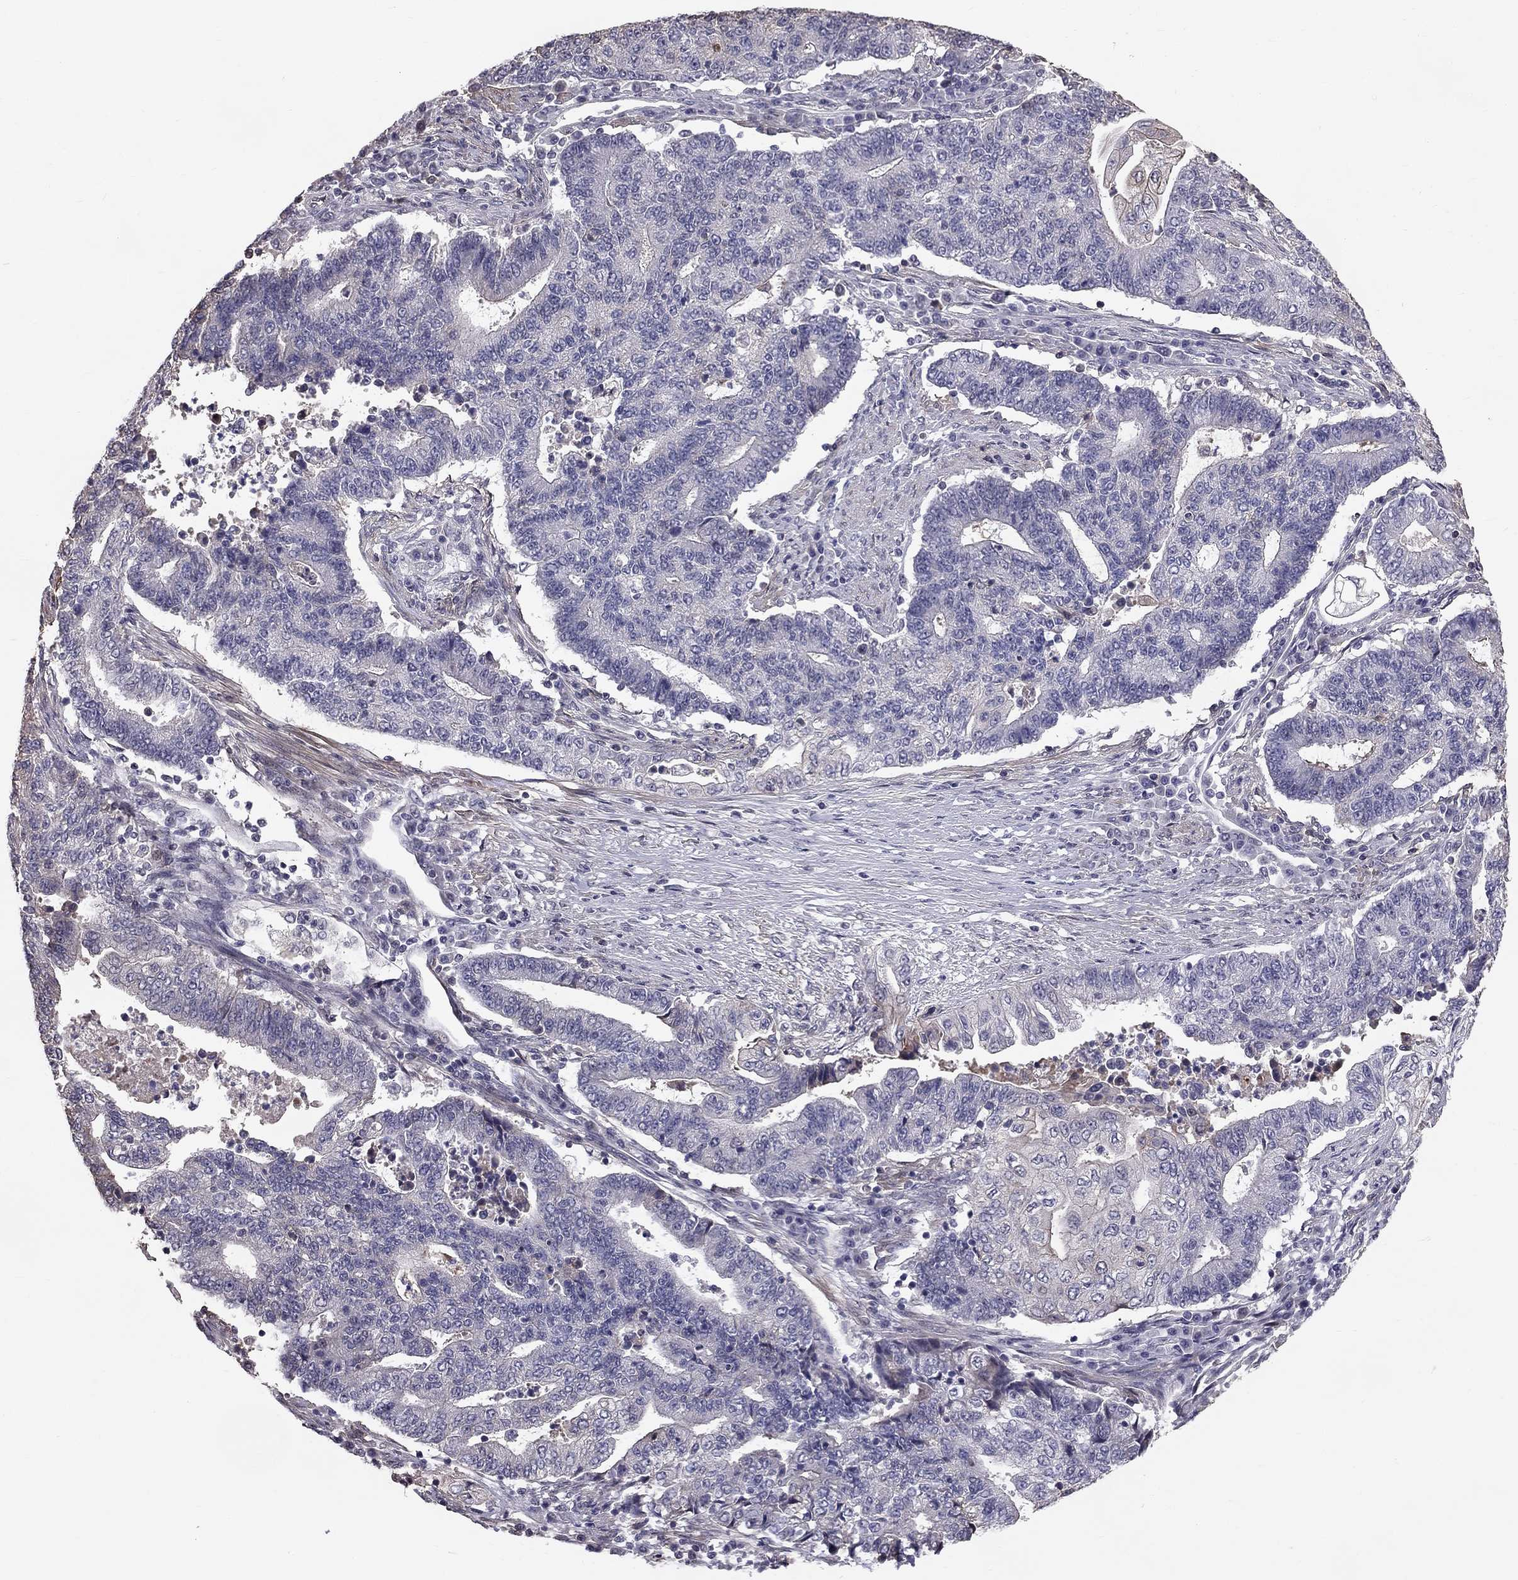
{"staining": {"intensity": "negative", "quantity": "none", "location": "none"}, "tissue": "endometrial cancer", "cell_type": "Tumor cells", "image_type": "cancer", "snomed": [{"axis": "morphology", "description": "Adenocarcinoma, NOS"}, {"axis": "topography", "description": "Uterus"}, {"axis": "topography", "description": "Endometrium"}], "caption": "Immunohistochemical staining of human endometrial cancer exhibits no significant expression in tumor cells. Brightfield microscopy of IHC stained with DAB (3,3'-diaminobenzidine) (brown) and hematoxylin (blue), captured at high magnification.", "gene": "GJB4", "patient": {"sex": "female", "age": 54}}